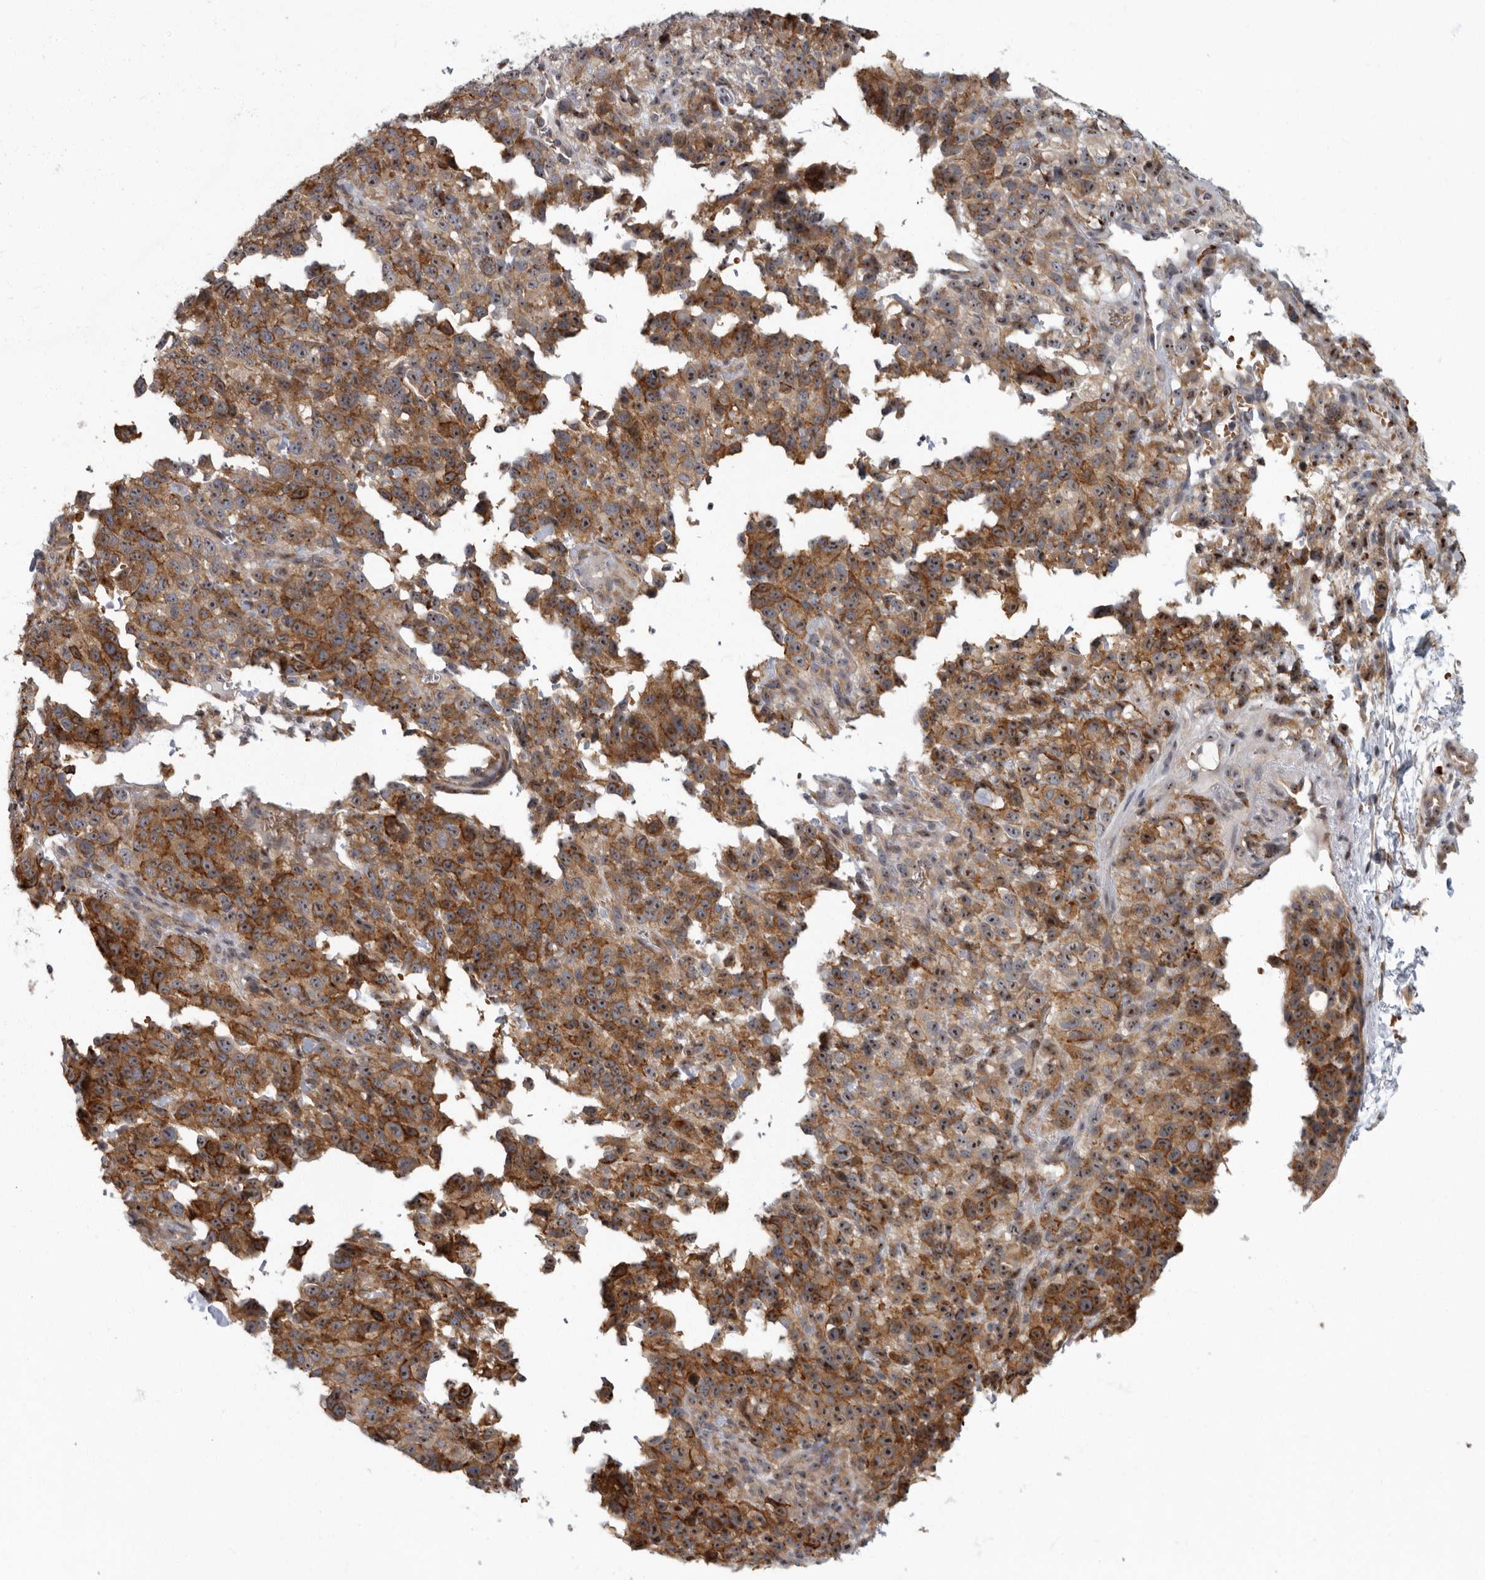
{"staining": {"intensity": "moderate", "quantity": ">75%", "location": "cytoplasmic/membranous,nuclear"}, "tissue": "melanoma", "cell_type": "Tumor cells", "image_type": "cancer", "snomed": [{"axis": "morphology", "description": "Malignant melanoma, Metastatic site"}, {"axis": "topography", "description": "Skin"}], "caption": "Melanoma tissue reveals moderate cytoplasmic/membranous and nuclear staining in approximately >75% of tumor cells, visualized by immunohistochemistry.", "gene": "PDCD11", "patient": {"sex": "female", "age": 72}}